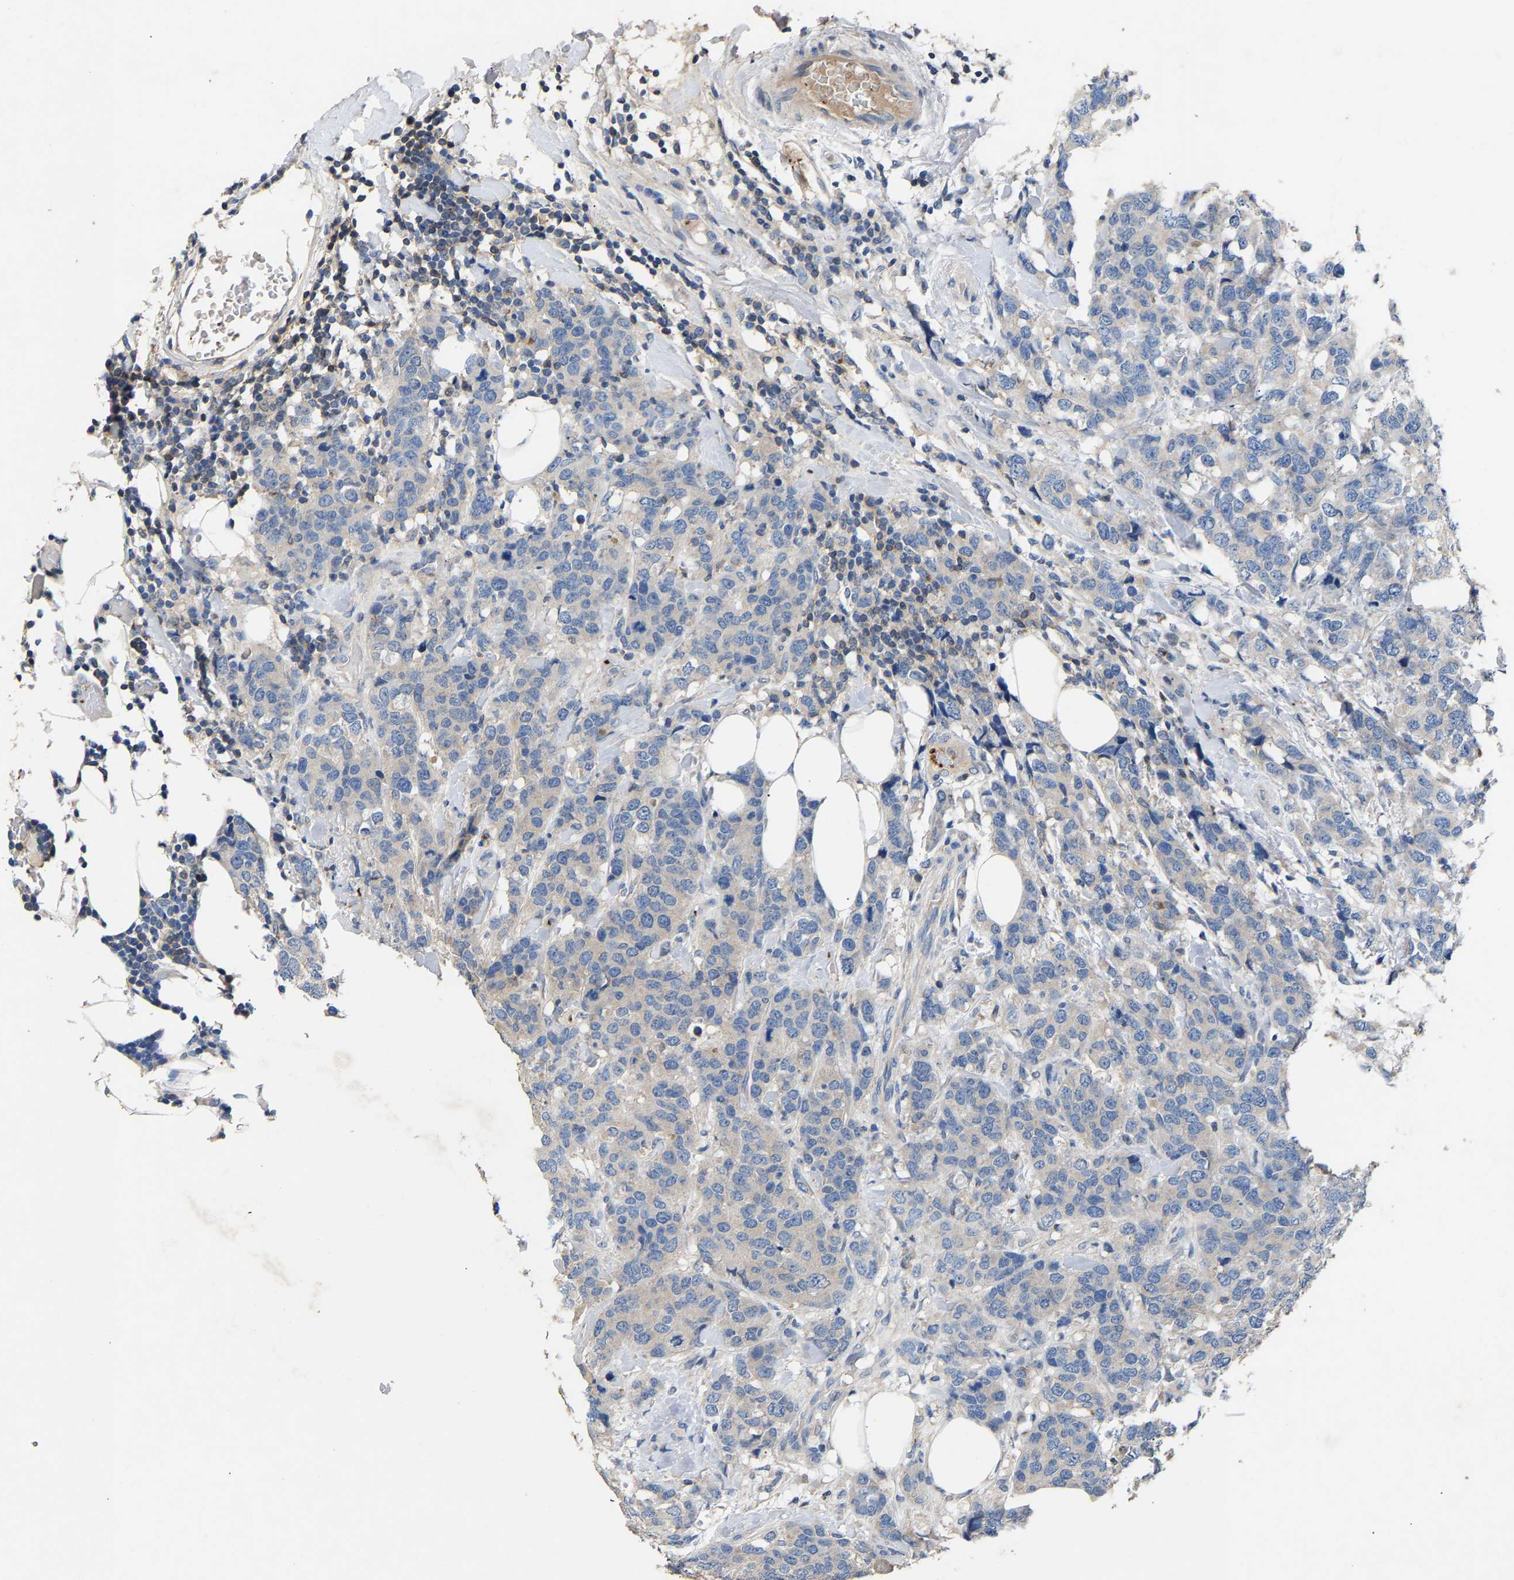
{"staining": {"intensity": "negative", "quantity": "none", "location": "none"}, "tissue": "breast cancer", "cell_type": "Tumor cells", "image_type": "cancer", "snomed": [{"axis": "morphology", "description": "Lobular carcinoma"}, {"axis": "topography", "description": "Breast"}], "caption": "This image is of breast lobular carcinoma stained with immunohistochemistry to label a protein in brown with the nuclei are counter-stained blue. There is no staining in tumor cells. (DAB immunohistochemistry (IHC) with hematoxylin counter stain).", "gene": "CCDC171", "patient": {"sex": "female", "age": 59}}